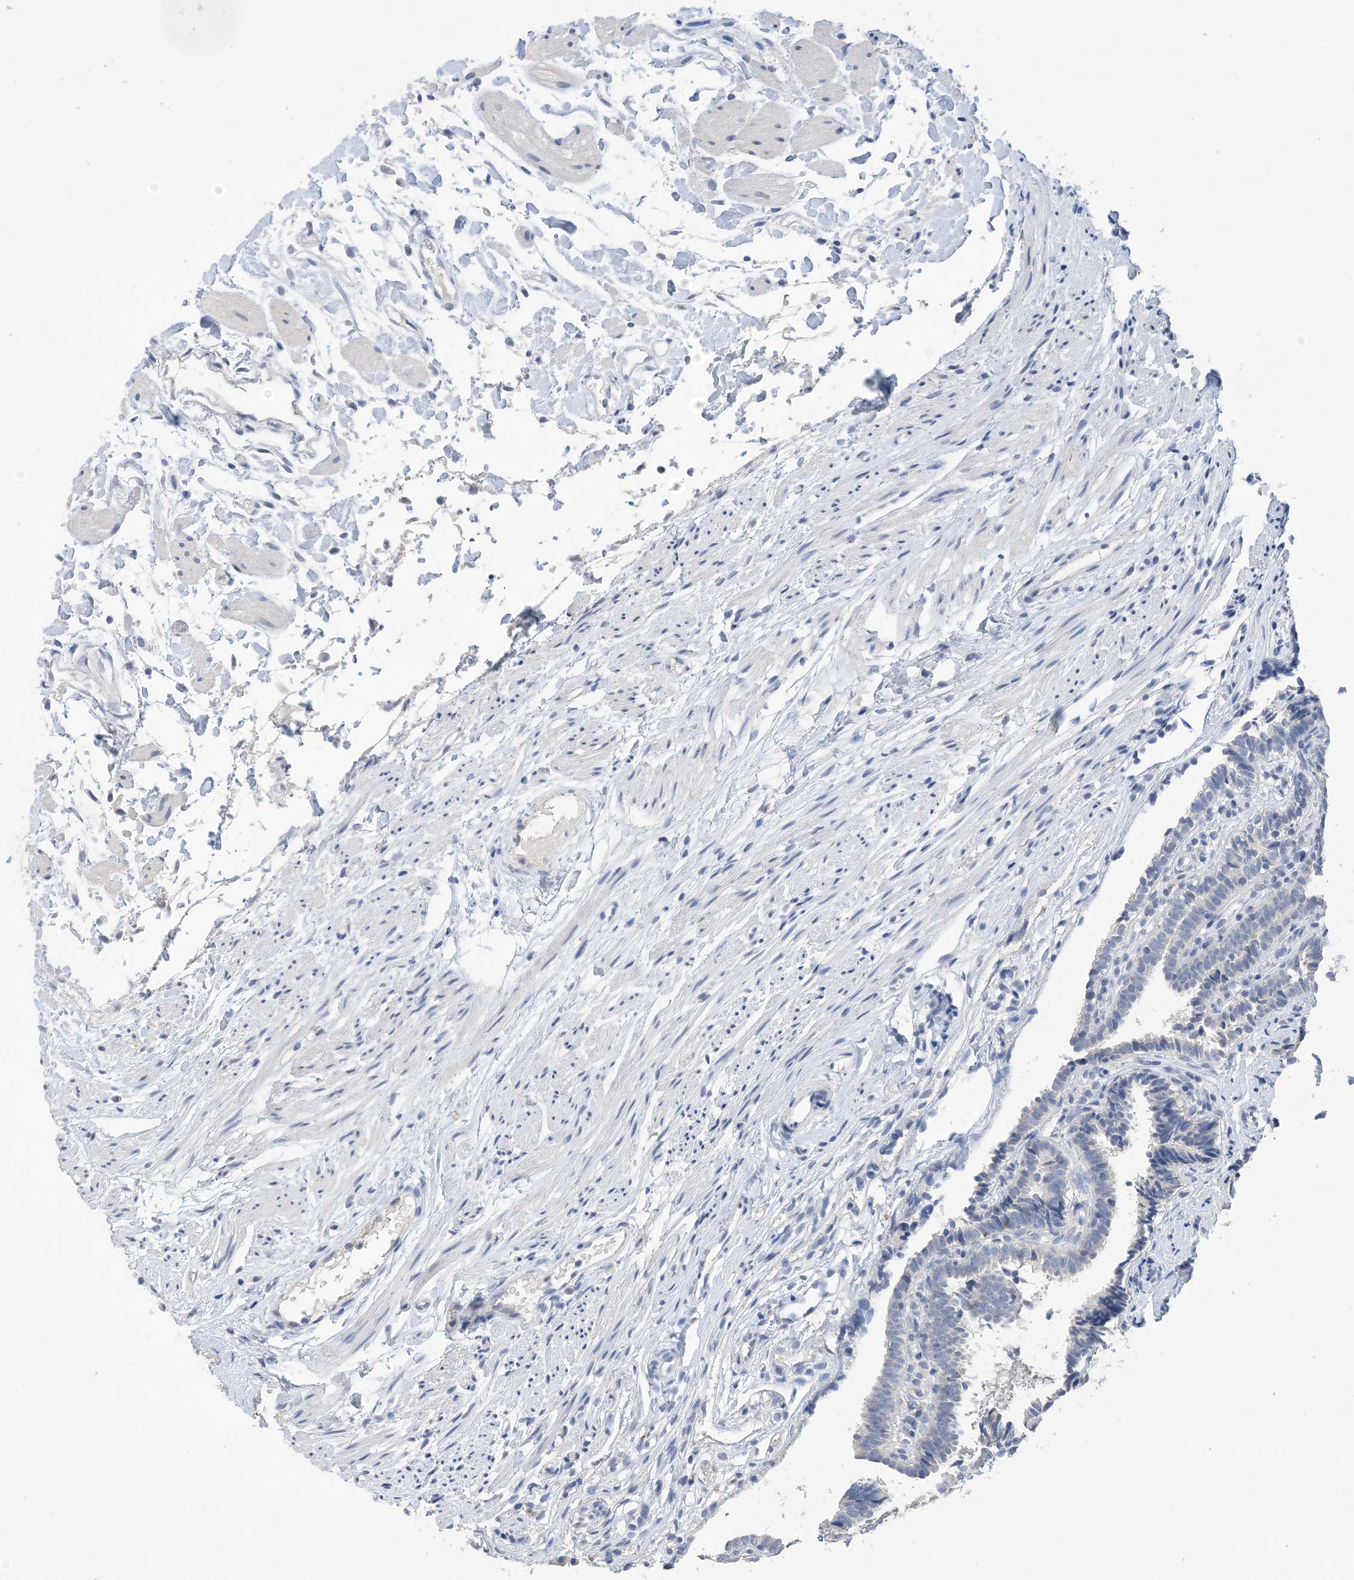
{"staining": {"intensity": "negative", "quantity": "none", "location": "none"}, "tissue": "fallopian tube", "cell_type": "Glandular cells", "image_type": "normal", "snomed": [{"axis": "morphology", "description": "Normal tissue, NOS"}, {"axis": "topography", "description": "Fallopian tube"}], "caption": "DAB immunohistochemical staining of normal fallopian tube displays no significant staining in glandular cells. Nuclei are stained in blue.", "gene": "DSC3", "patient": {"sex": "female", "age": 39}}